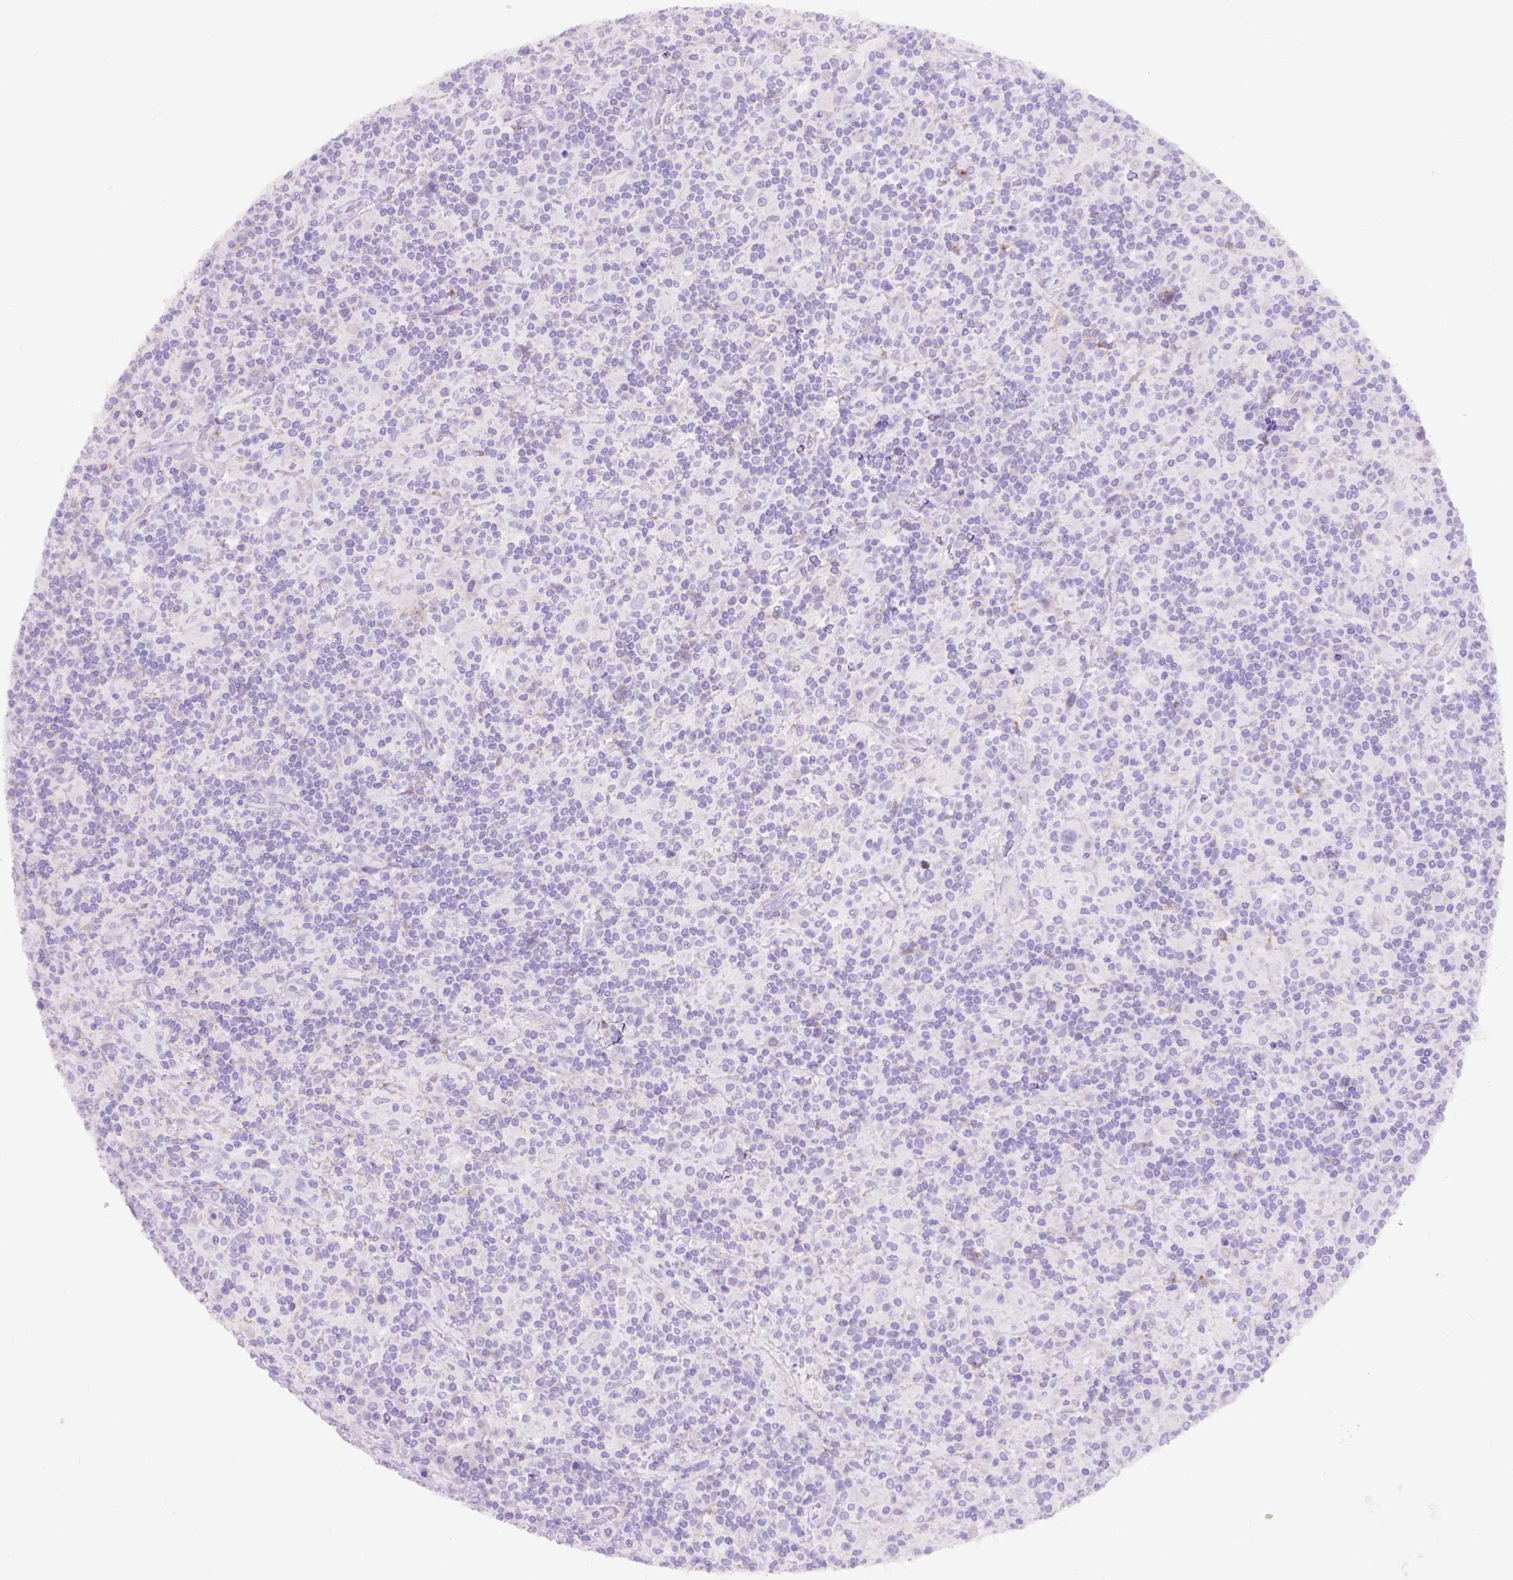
{"staining": {"intensity": "negative", "quantity": "none", "location": "none"}, "tissue": "lymphoma", "cell_type": "Tumor cells", "image_type": "cancer", "snomed": [{"axis": "morphology", "description": "Hodgkin's disease, NOS"}, {"axis": "topography", "description": "Lymph node"}], "caption": "Immunohistochemistry (IHC) micrograph of neoplastic tissue: human Hodgkin's disease stained with DAB shows no significant protein positivity in tumor cells. Nuclei are stained in blue.", "gene": "EGFR", "patient": {"sex": "male", "age": 70}}